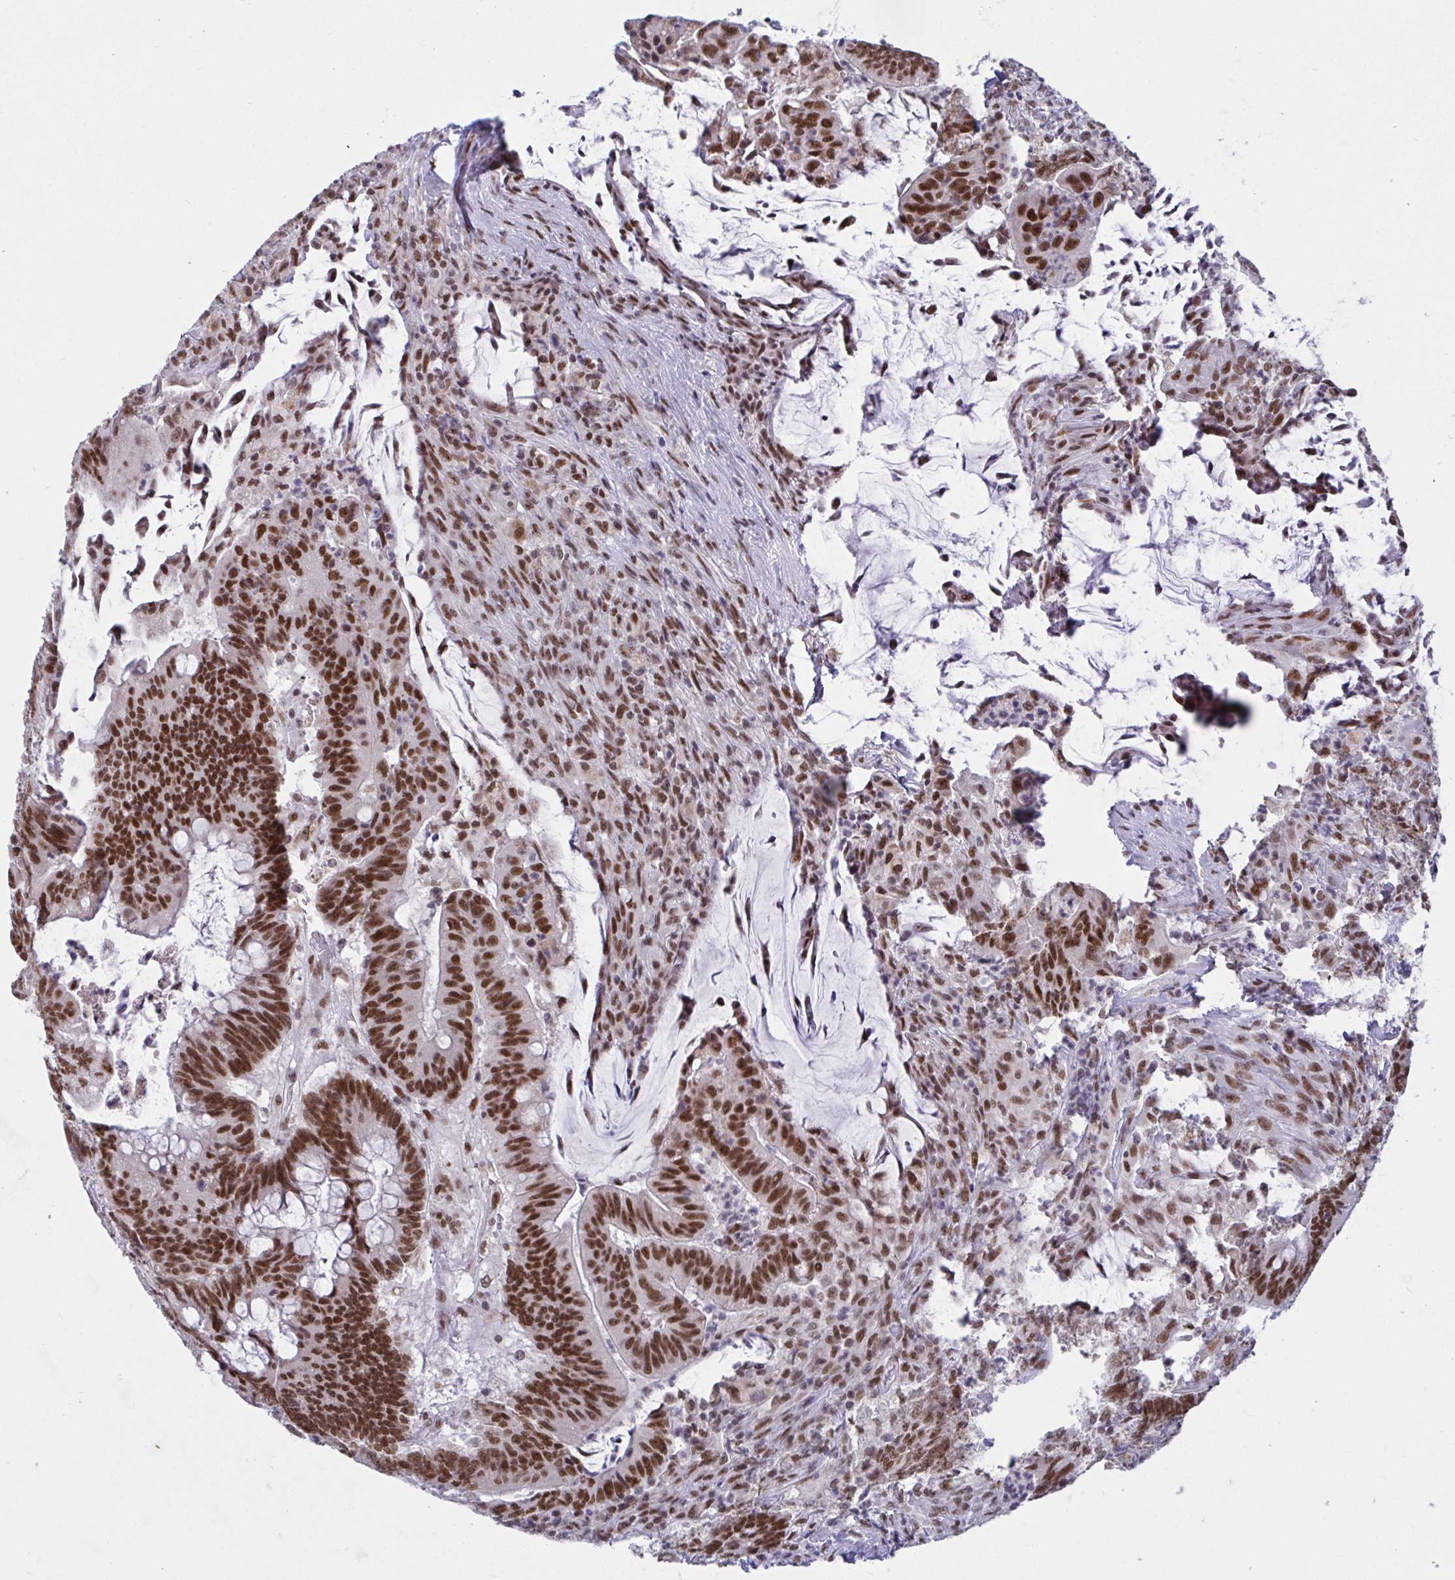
{"staining": {"intensity": "strong", "quantity": ">75%", "location": "nuclear"}, "tissue": "colorectal cancer", "cell_type": "Tumor cells", "image_type": "cancer", "snomed": [{"axis": "morphology", "description": "Adenocarcinoma, NOS"}, {"axis": "topography", "description": "Colon"}], "caption": "IHC image of neoplastic tissue: colorectal adenocarcinoma stained using immunohistochemistry (IHC) reveals high levels of strong protein expression localized specifically in the nuclear of tumor cells, appearing as a nuclear brown color.", "gene": "PHF10", "patient": {"sex": "female", "age": 87}}